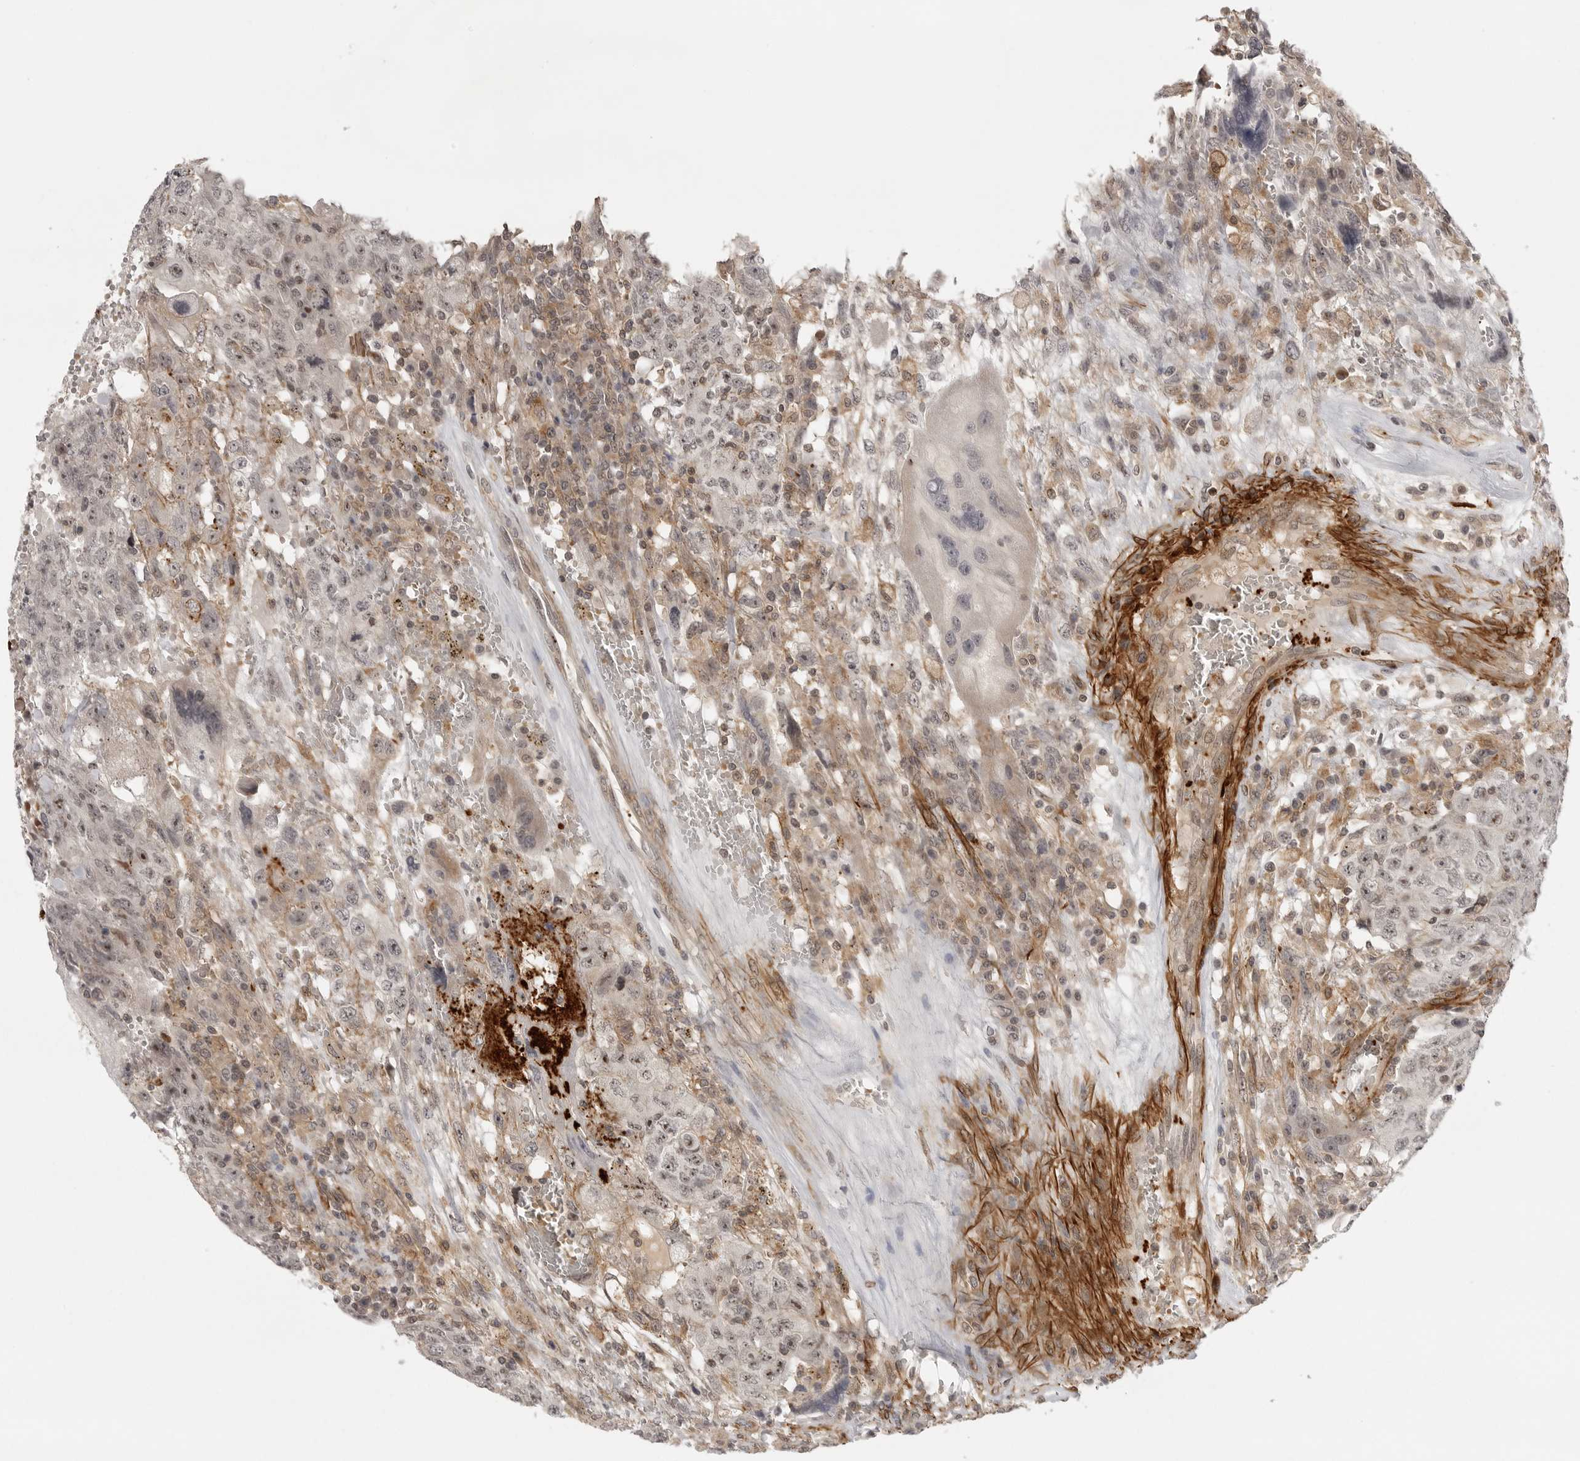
{"staining": {"intensity": "weak", "quantity": "25%-75%", "location": "nuclear"}, "tissue": "testis cancer", "cell_type": "Tumor cells", "image_type": "cancer", "snomed": [{"axis": "morphology", "description": "Carcinoma, Embryonal, NOS"}, {"axis": "topography", "description": "Testis"}], "caption": "Immunohistochemical staining of human testis cancer (embryonal carcinoma) exhibits low levels of weak nuclear protein staining in approximately 25%-75% of tumor cells.", "gene": "TUT4", "patient": {"sex": "male", "age": 26}}